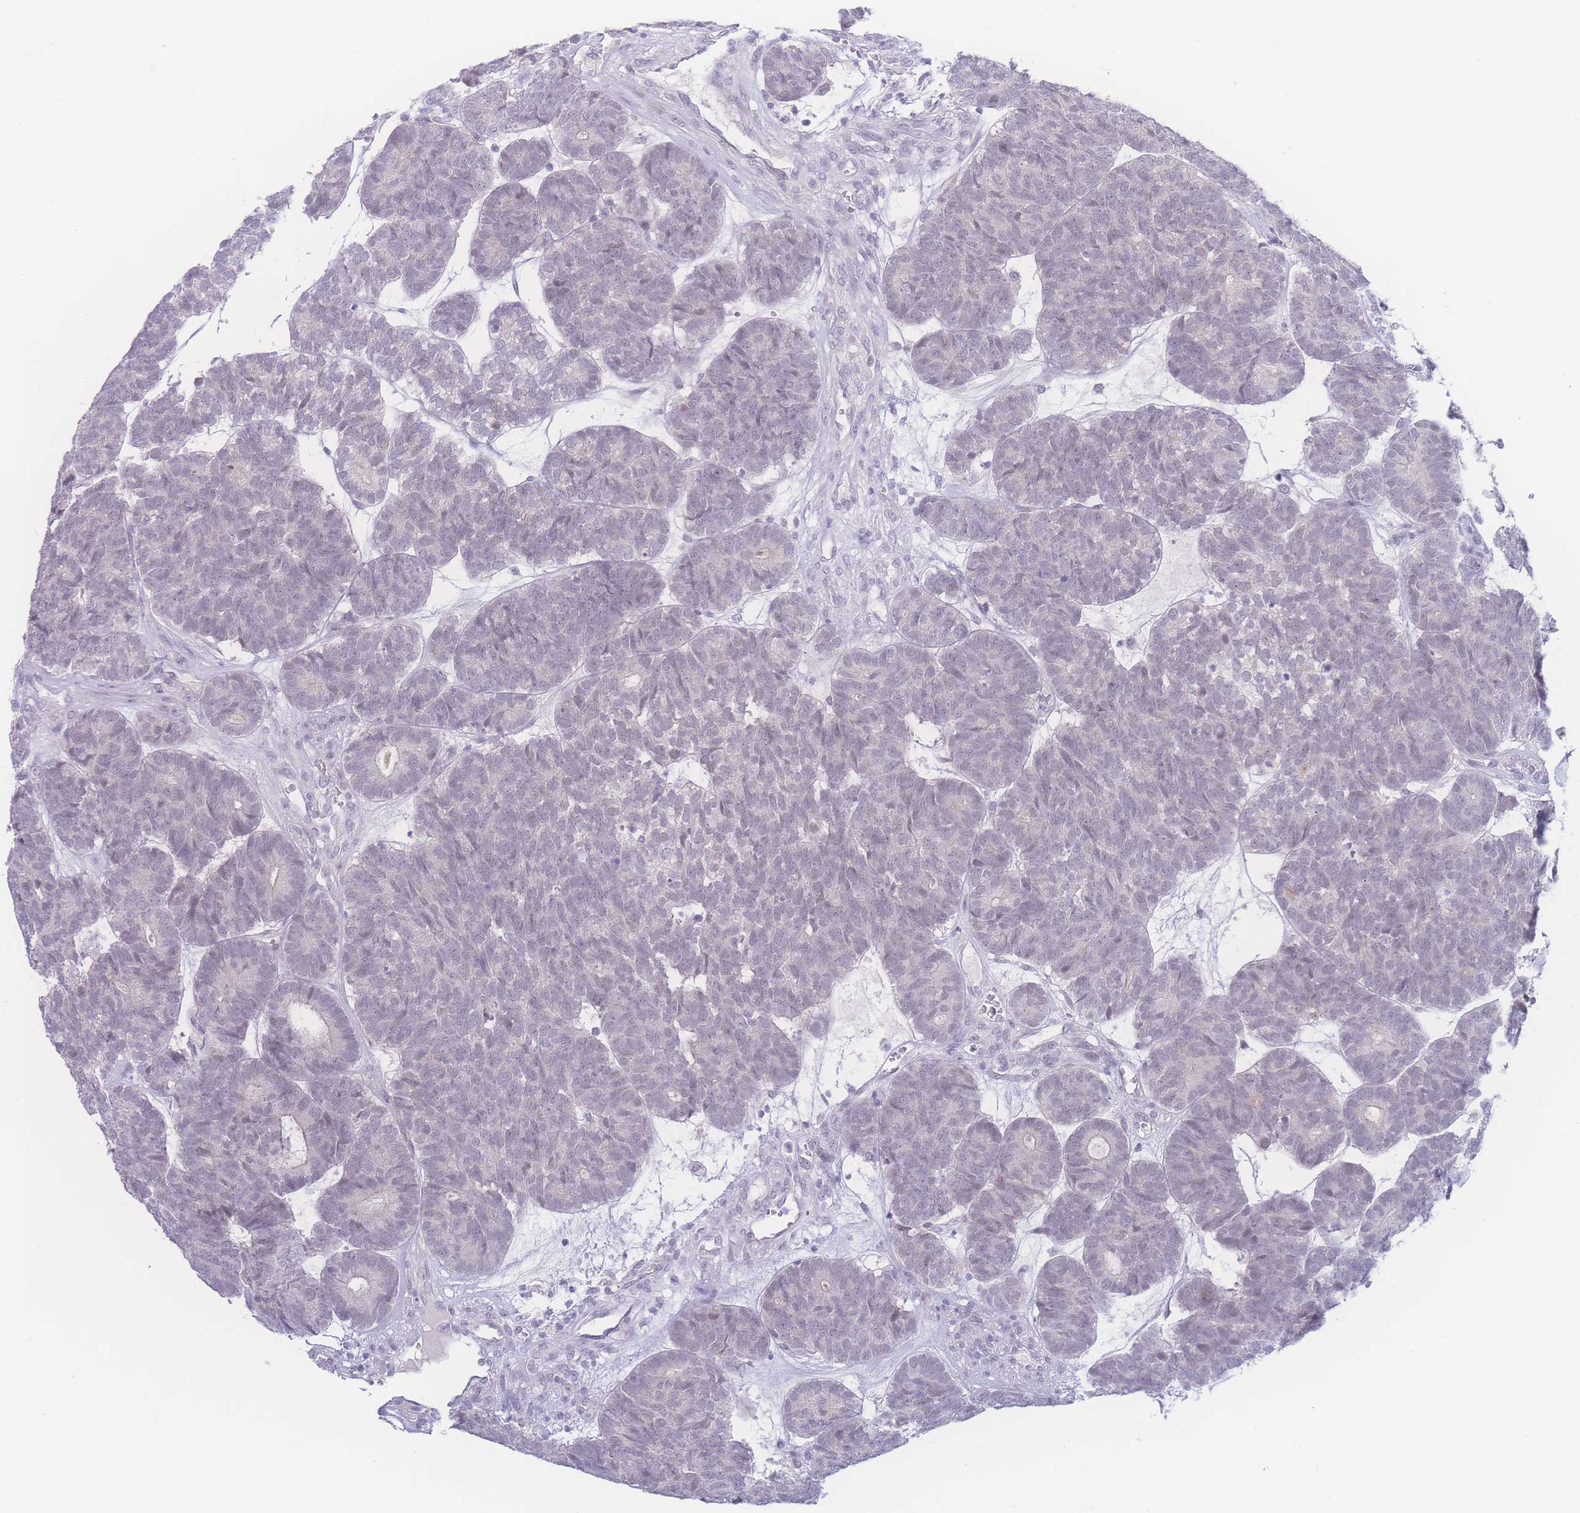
{"staining": {"intensity": "negative", "quantity": "none", "location": "none"}, "tissue": "head and neck cancer", "cell_type": "Tumor cells", "image_type": "cancer", "snomed": [{"axis": "morphology", "description": "Adenocarcinoma, NOS"}, {"axis": "topography", "description": "Head-Neck"}], "caption": "Immunohistochemistry (IHC) photomicrograph of neoplastic tissue: head and neck cancer (adenocarcinoma) stained with DAB (3,3'-diaminobenzidine) exhibits no significant protein positivity in tumor cells.", "gene": "PRSS22", "patient": {"sex": "female", "age": 81}}